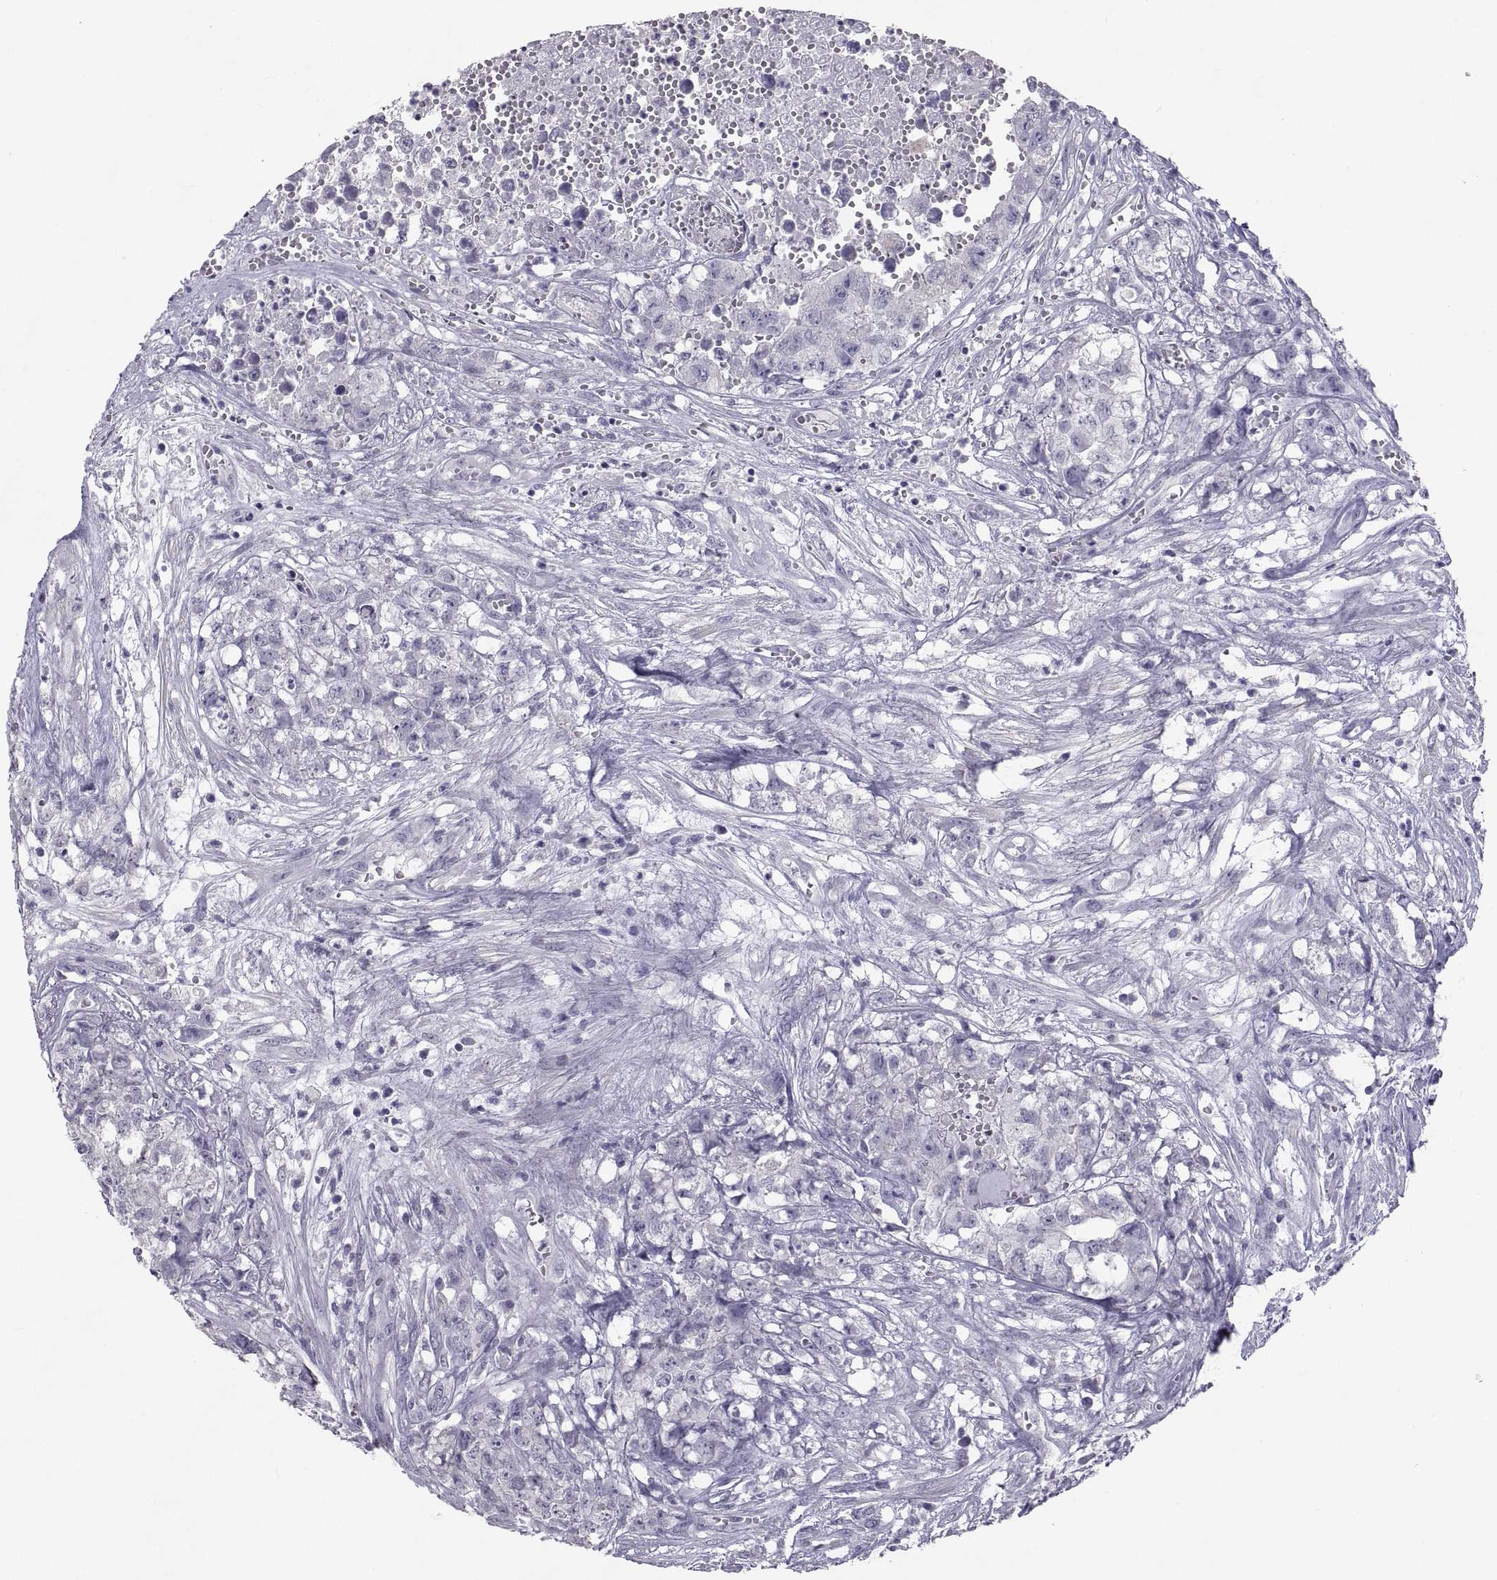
{"staining": {"intensity": "negative", "quantity": "none", "location": "none"}, "tissue": "testis cancer", "cell_type": "Tumor cells", "image_type": "cancer", "snomed": [{"axis": "morphology", "description": "Seminoma, NOS"}, {"axis": "morphology", "description": "Carcinoma, Embryonal, NOS"}, {"axis": "topography", "description": "Testis"}], "caption": "High magnification brightfield microscopy of testis cancer (embryonal carcinoma) stained with DAB (brown) and counterstained with hematoxylin (blue): tumor cells show no significant positivity. The staining was performed using DAB to visualize the protein expression in brown, while the nuclei were stained in blue with hematoxylin (Magnification: 20x).", "gene": "IGSF1", "patient": {"sex": "male", "age": 22}}